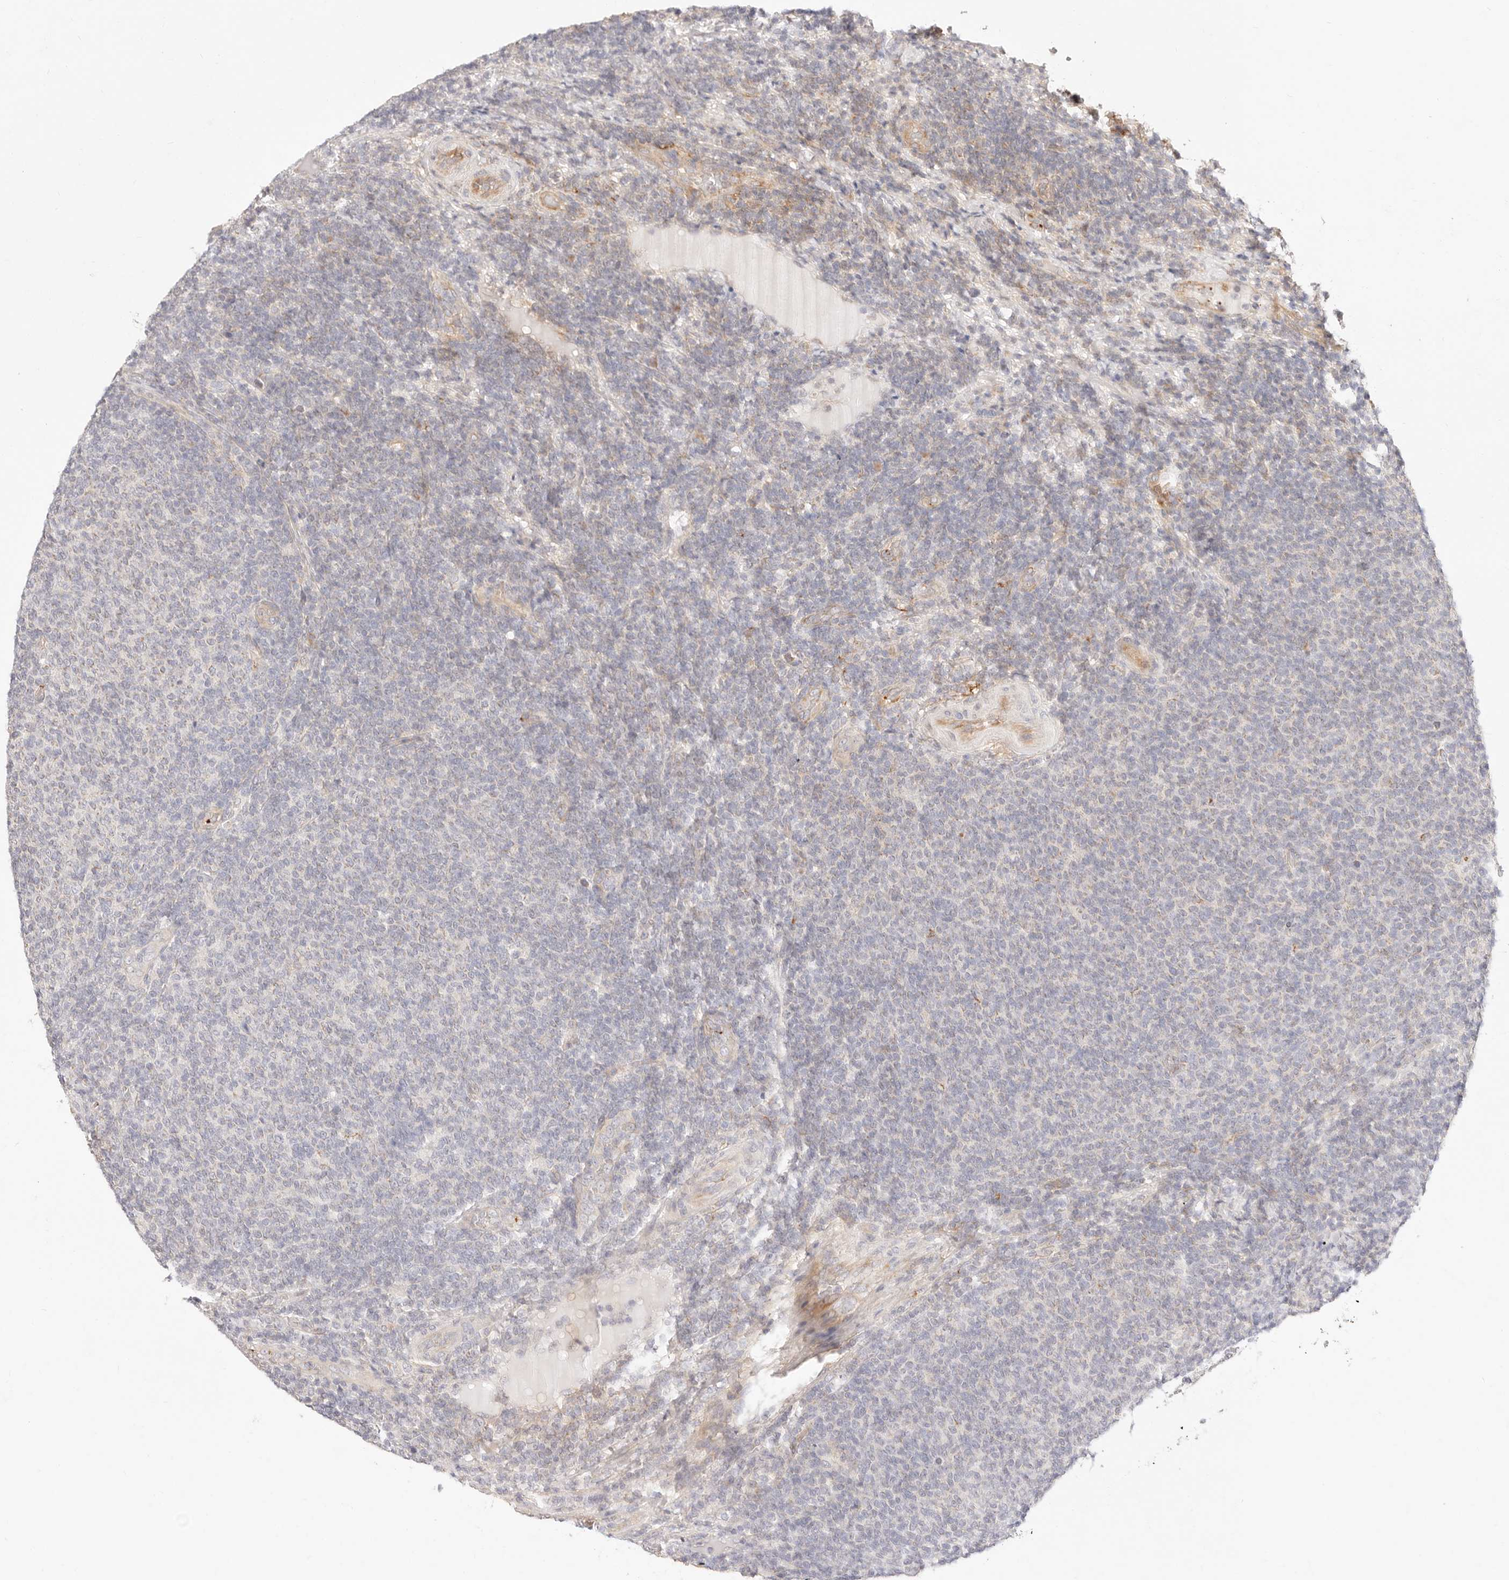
{"staining": {"intensity": "negative", "quantity": "none", "location": "none"}, "tissue": "lymphoma", "cell_type": "Tumor cells", "image_type": "cancer", "snomed": [{"axis": "morphology", "description": "Malignant lymphoma, non-Hodgkin's type, Low grade"}, {"axis": "topography", "description": "Lymph node"}], "caption": "An immunohistochemistry micrograph of lymphoma is shown. There is no staining in tumor cells of lymphoma.", "gene": "UBXN10", "patient": {"sex": "male", "age": 66}}